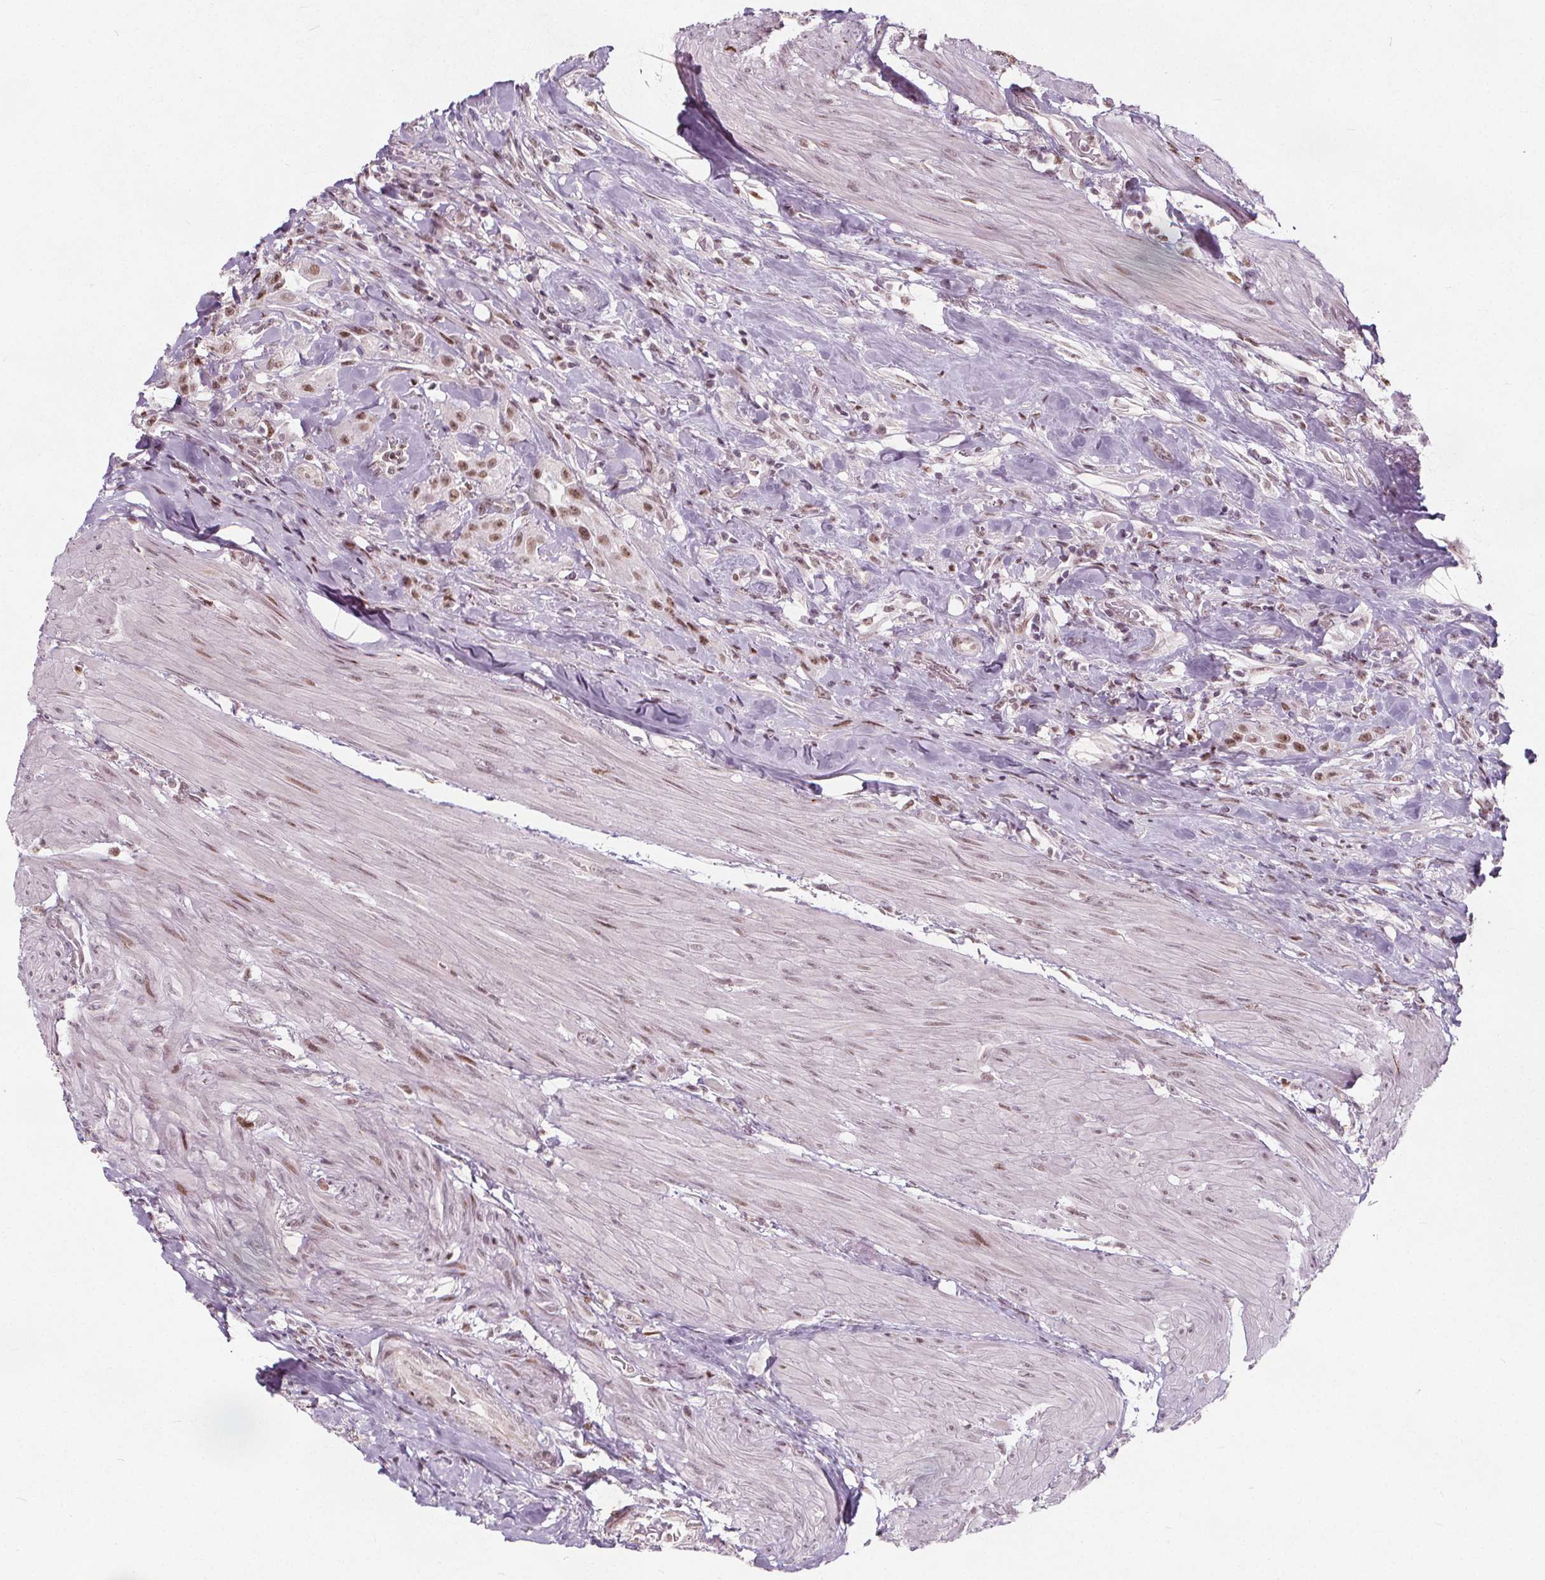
{"staining": {"intensity": "moderate", "quantity": ">75%", "location": "nuclear"}, "tissue": "urothelial cancer", "cell_type": "Tumor cells", "image_type": "cancer", "snomed": [{"axis": "morphology", "description": "Urothelial carcinoma, High grade"}, {"axis": "topography", "description": "Urinary bladder"}], "caption": "Immunohistochemical staining of urothelial carcinoma (high-grade) displays moderate nuclear protein staining in about >75% of tumor cells.", "gene": "TAF6L", "patient": {"sex": "male", "age": 79}}